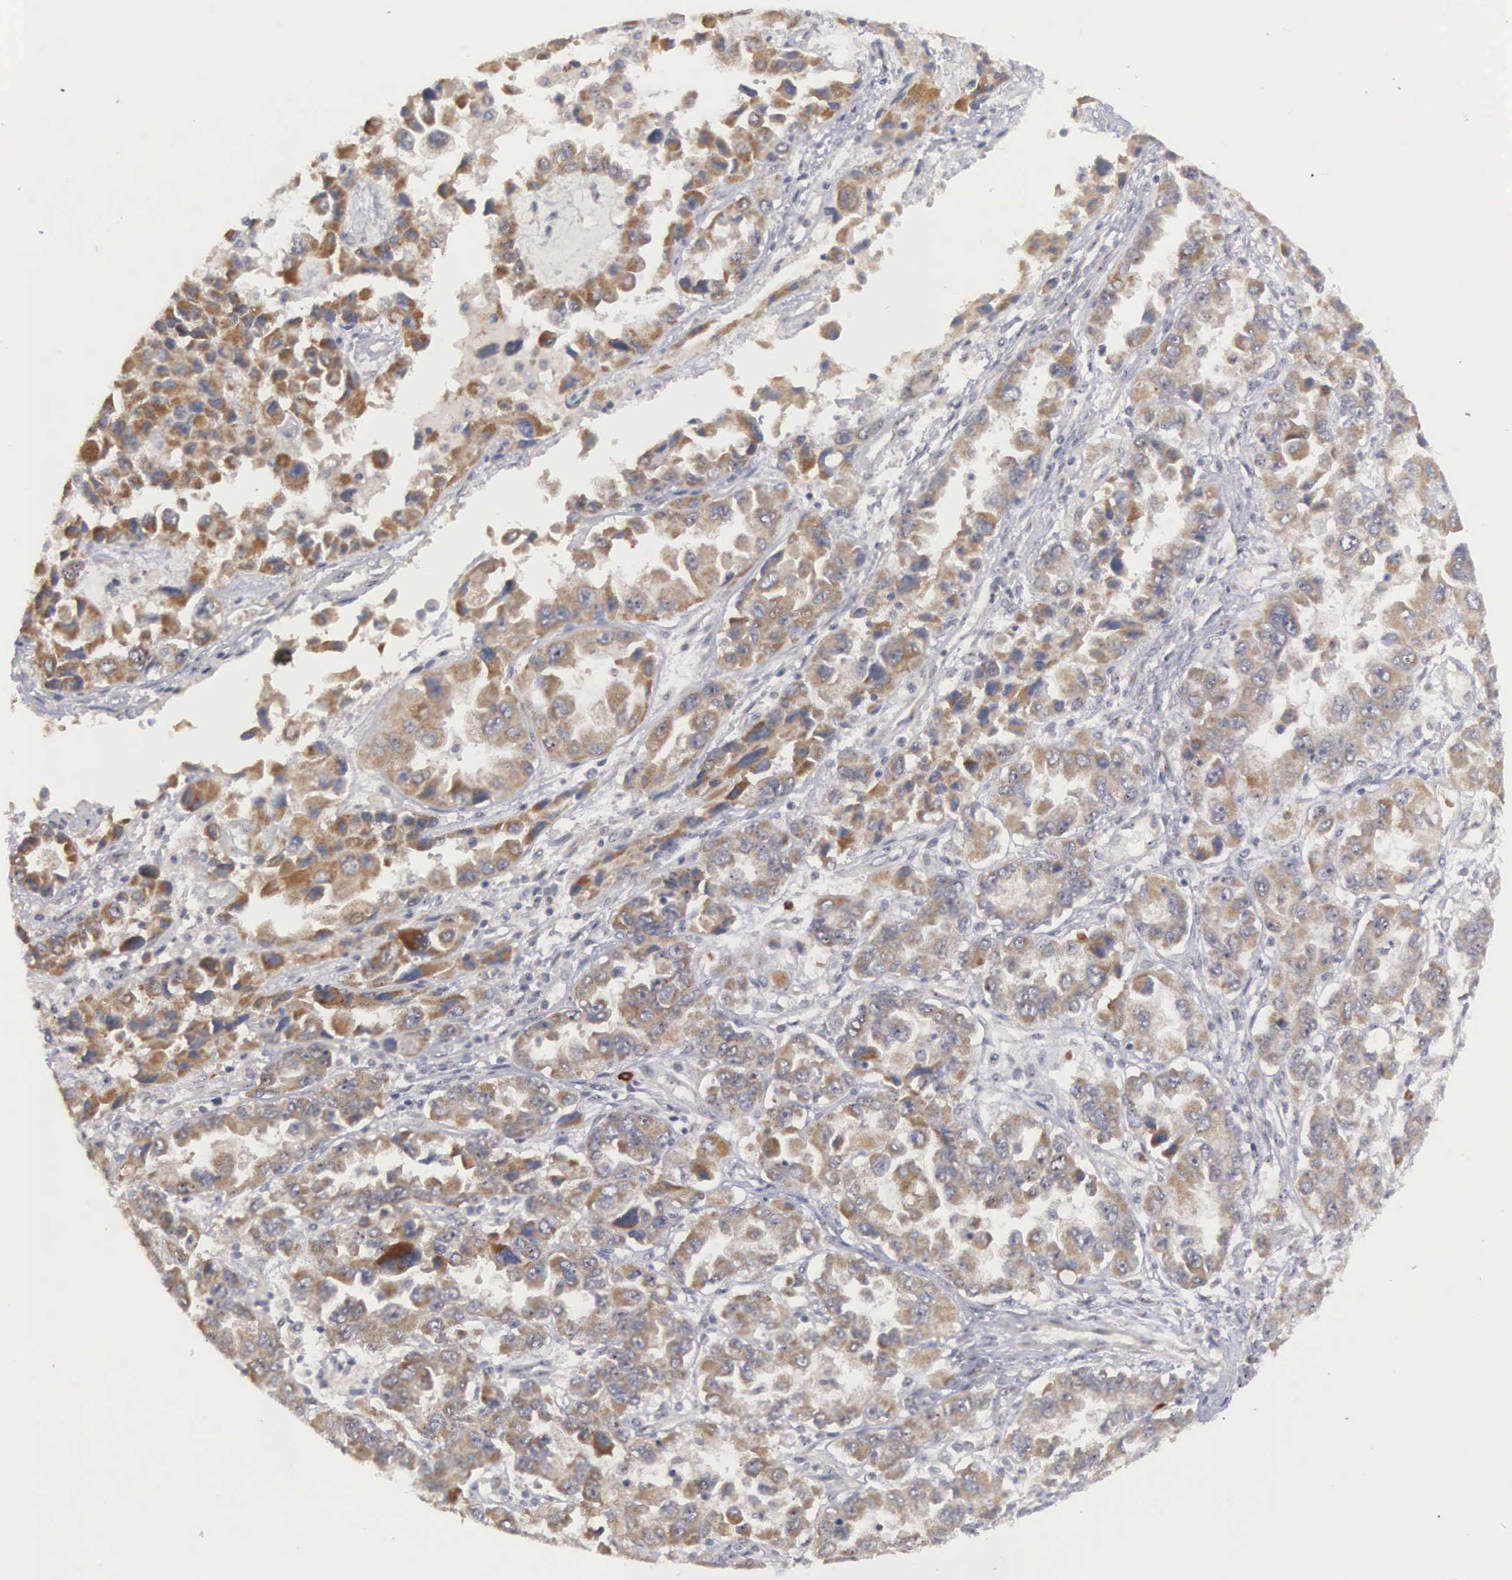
{"staining": {"intensity": "strong", "quantity": ">75%", "location": "cytoplasmic/membranous"}, "tissue": "ovarian cancer", "cell_type": "Tumor cells", "image_type": "cancer", "snomed": [{"axis": "morphology", "description": "Cystadenocarcinoma, serous, NOS"}, {"axis": "topography", "description": "Ovary"}], "caption": "Immunohistochemical staining of ovarian cancer (serous cystadenocarcinoma) exhibits strong cytoplasmic/membranous protein expression in approximately >75% of tumor cells. (Brightfield microscopy of DAB IHC at high magnification).", "gene": "AMN", "patient": {"sex": "female", "age": 84}}